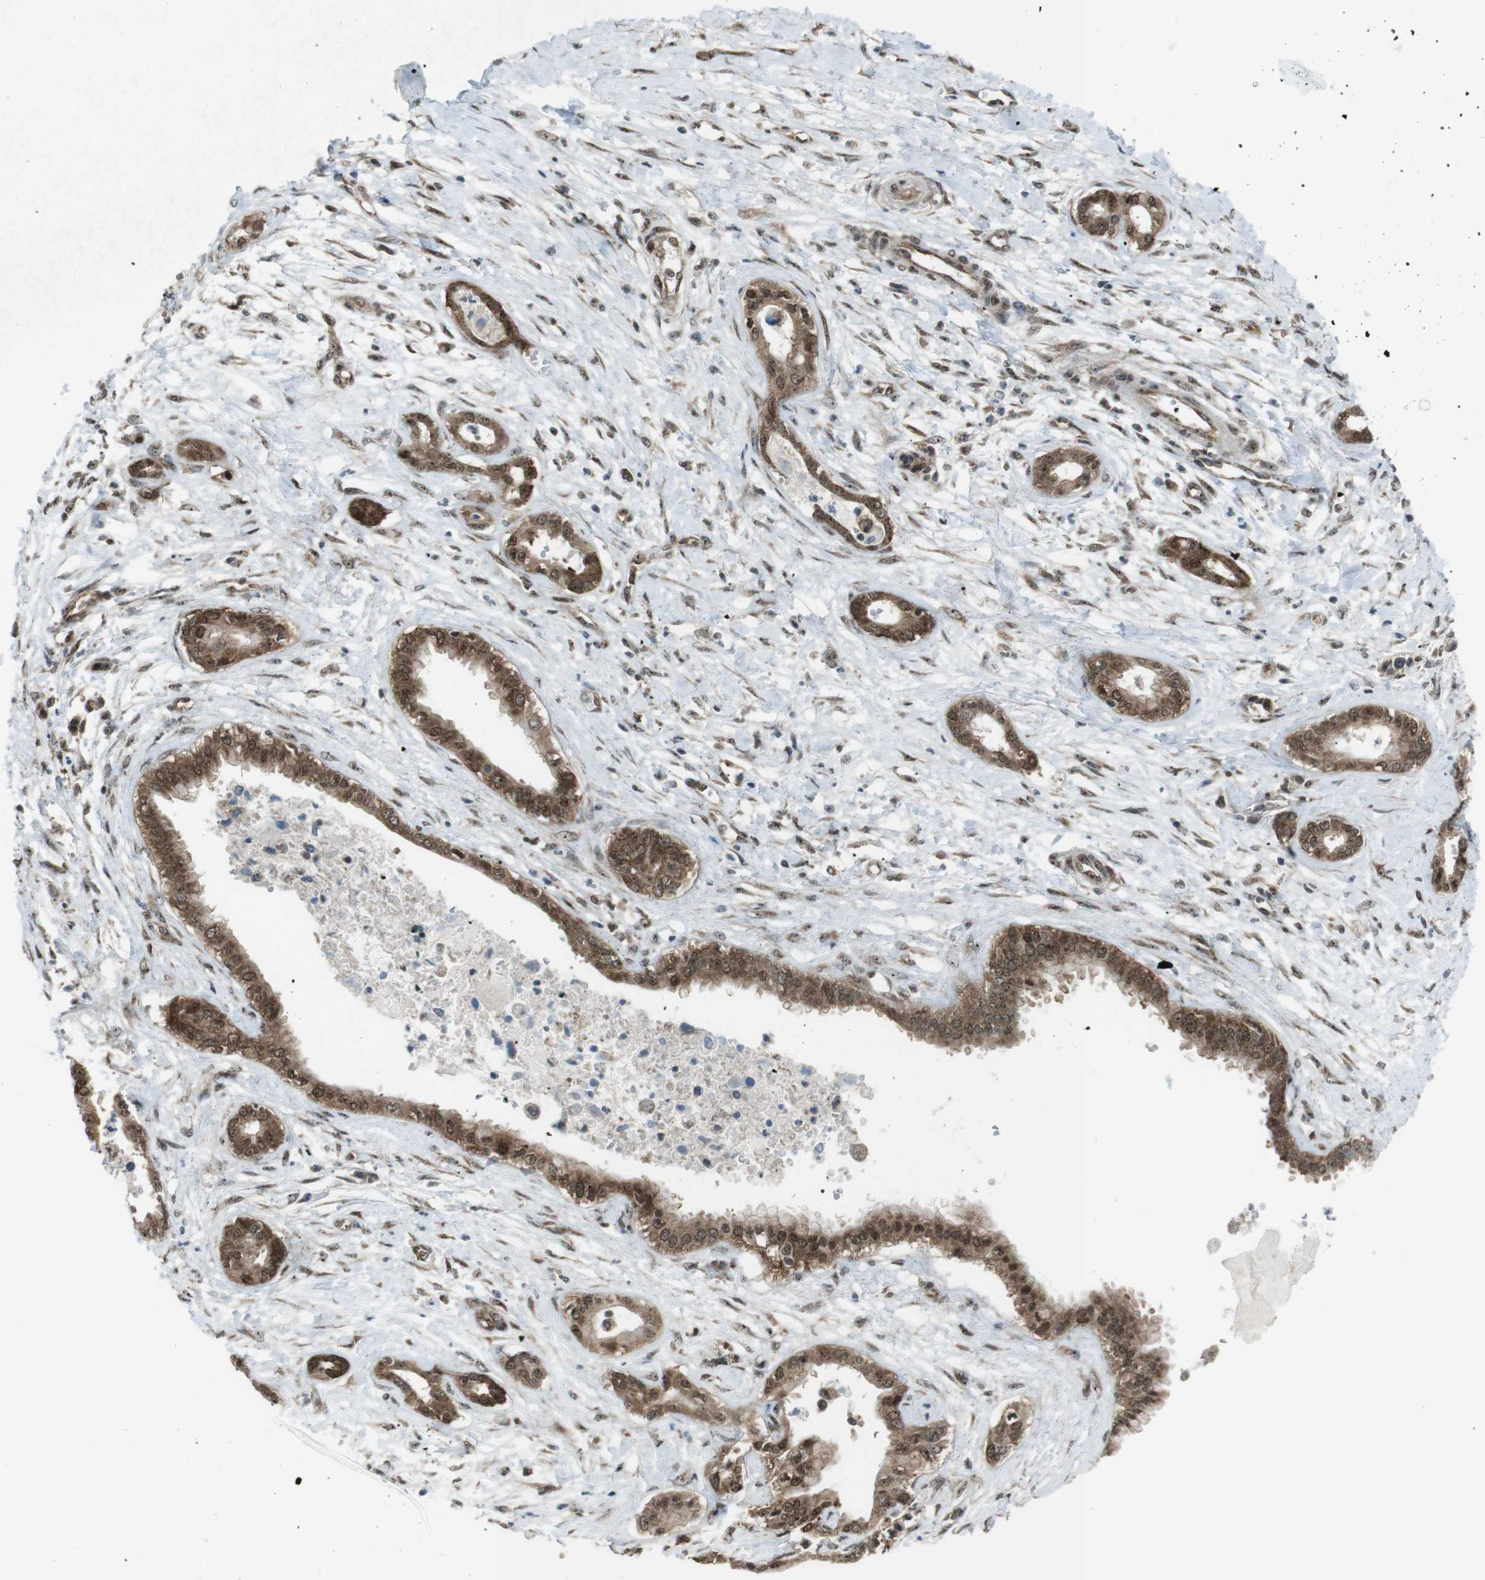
{"staining": {"intensity": "moderate", "quantity": ">75%", "location": "cytoplasmic/membranous,nuclear"}, "tissue": "pancreatic cancer", "cell_type": "Tumor cells", "image_type": "cancer", "snomed": [{"axis": "morphology", "description": "Adenocarcinoma, NOS"}, {"axis": "topography", "description": "Pancreas"}], "caption": "An IHC histopathology image of neoplastic tissue is shown. Protein staining in brown highlights moderate cytoplasmic/membranous and nuclear positivity in adenocarcinoma (pancreatic) within tumor cells.", "gene": "CSNK1D", "patient": {"sex": "male", "age": 56}}